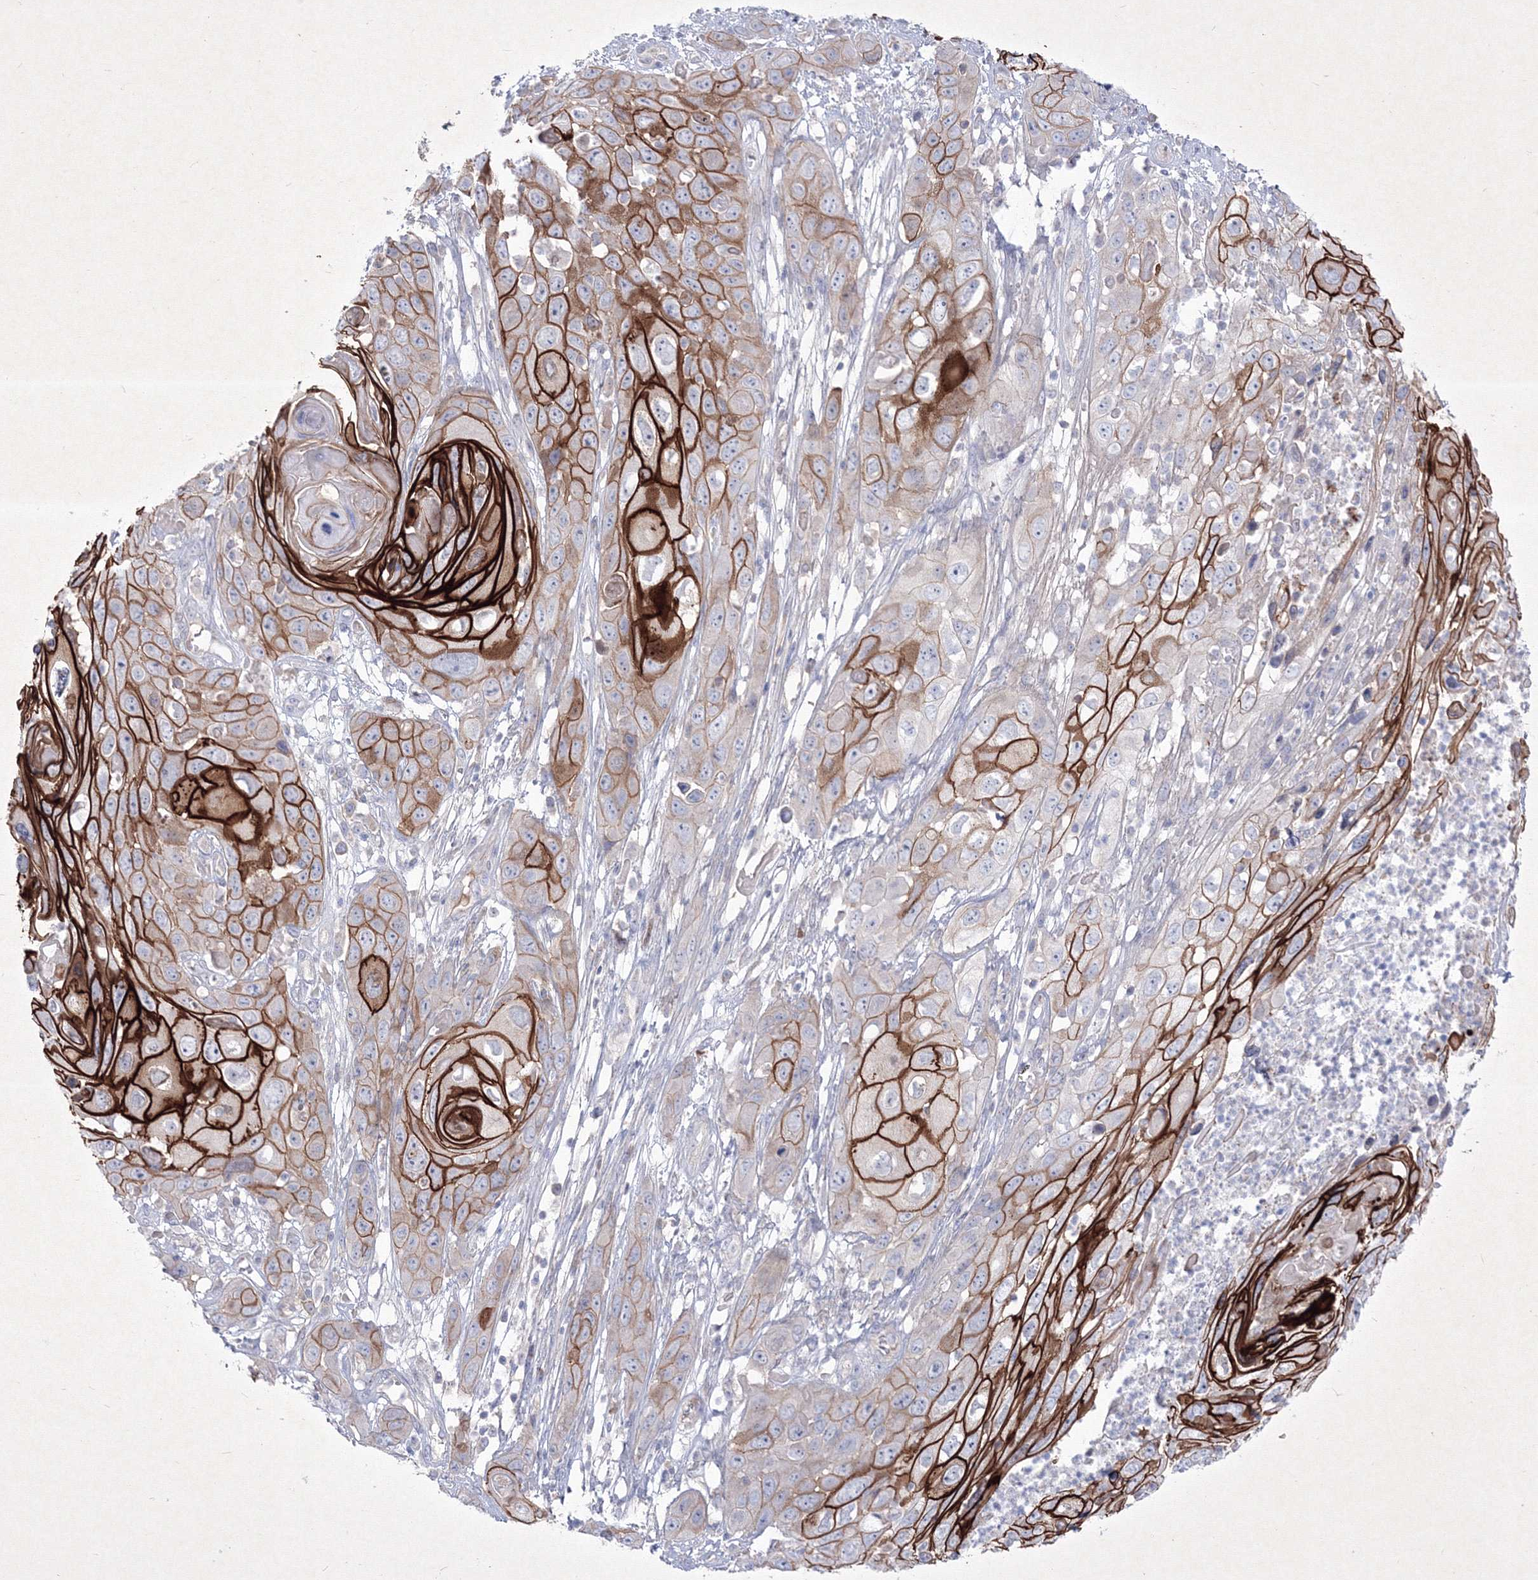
{"staining": {"intensity": "strong", "quantity": ">75%", "location": "cytoplasmic/membranous"}, "tissue": "skin cancer", "cell_type": "Tumor cells", "image_type": "cancer", "snomed": [{"axis": "morphology", "description": "Squamous cell carcinoma, NOS"}, {"axis": "topography", "description": "Skin"}], "caption": "Skin cancer (squamous cell carcinoma) stained for a protein (brown) shows strong cytoplasmic/membranous positive positivity in about >75% of tumor cells.", "gene": "TMEM139", "patient": {"sex": "male", "age": 55}}